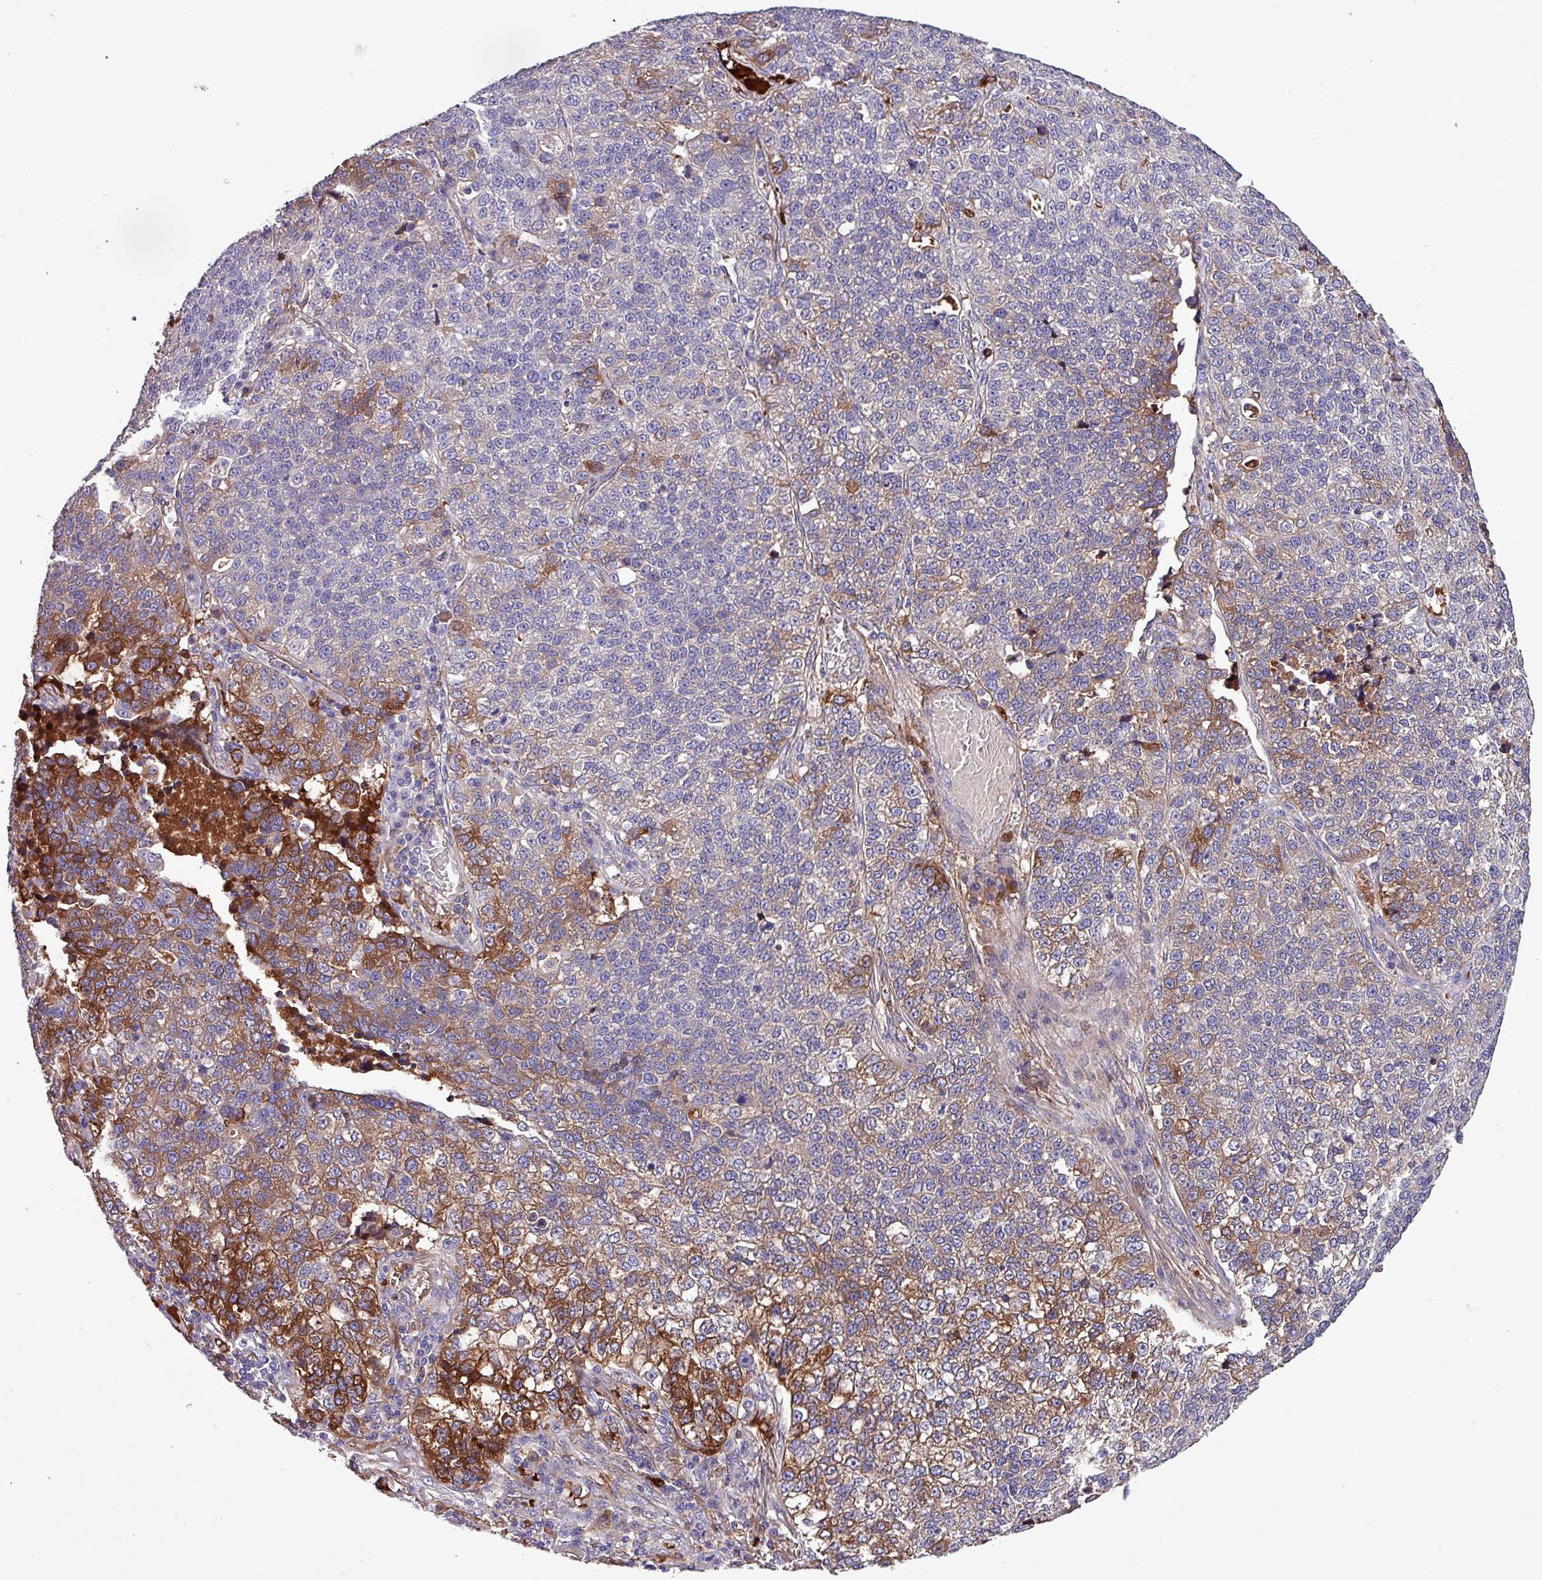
{"staining": {"intensity": "strong", "quantity": "<25%", "location": "cytoplasmic/membranous"}, "tissue": "lung cancer", "cell_type": "Tumor cells", "image_type": "cancer", "snomed": [{"axis": "morphology", "description": "Adenocarcinoma, NOS"}, {"axis": "topography", "description": "Lung"}], "caption": "DAB (3,3'-diaminobenzidine) immunohistochemical staining of lung adenocarcinoma demonstrates strong cytoplasmic/membranous protein positivity in about <25% of tumor cells.", "gene": "HP", "patient": {"sex": "male", "age": 49}}